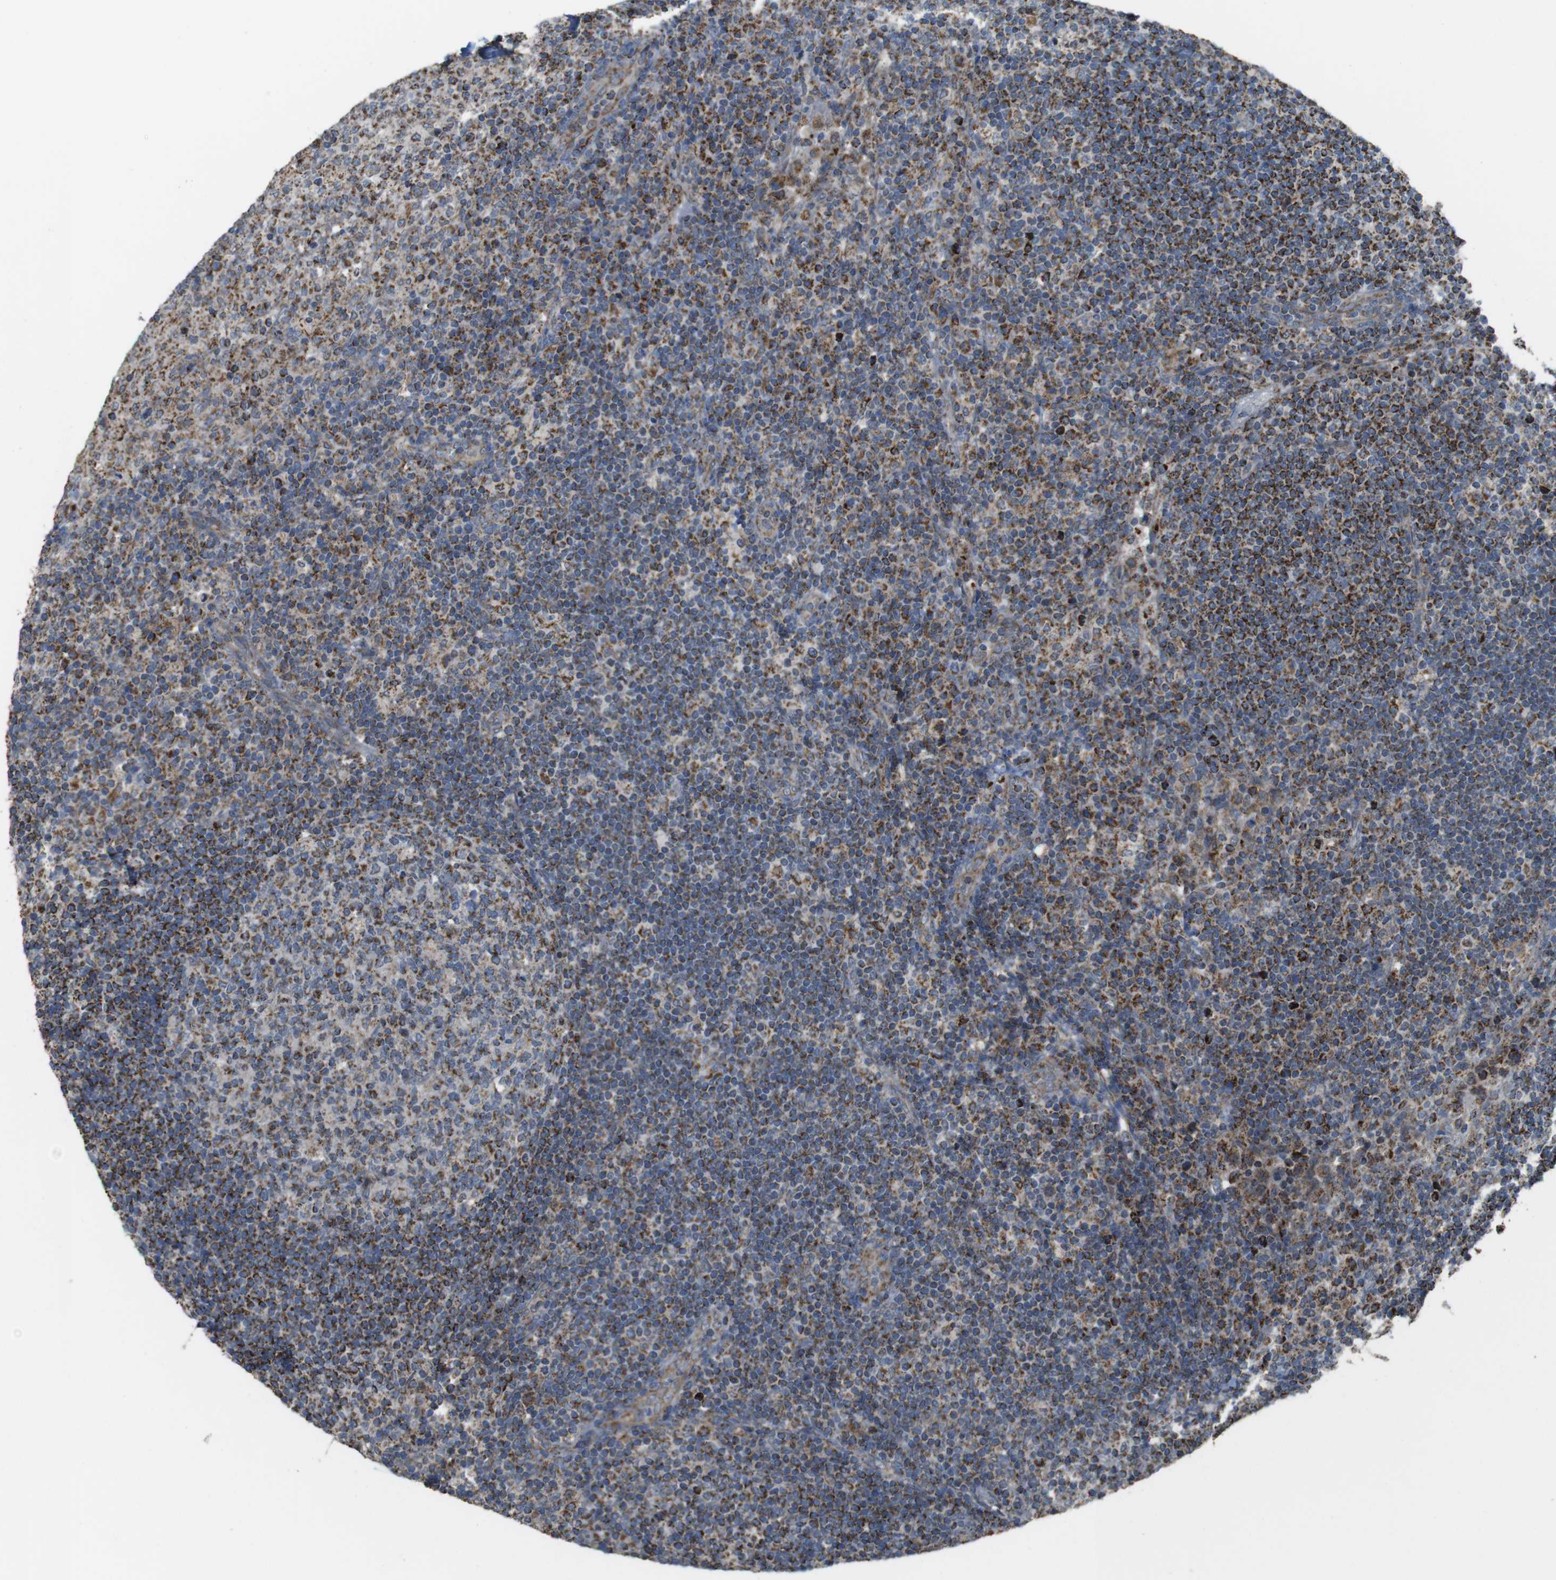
{"staining": {"intensity": "moderate", "quantity": "25%-75%", "location": "cytoplasmic/membranous"}, "tissue": "lymph node", "cell_type": "Germinal center cells", "image_type": "normal", "snomed": [{"axis": "morphology", "description": "Normal tissue, NOS"}, {"axis": "topography", "description": "Lymph node"}], "caption": "The photomicrograph displays staining of normal lymph node, revealing moderate cytoplasmic/membranous protein positivity (brown color) within germinal center cells.", "gene": "CALHM2", "patient": {"sex": "female", "age": 53}}